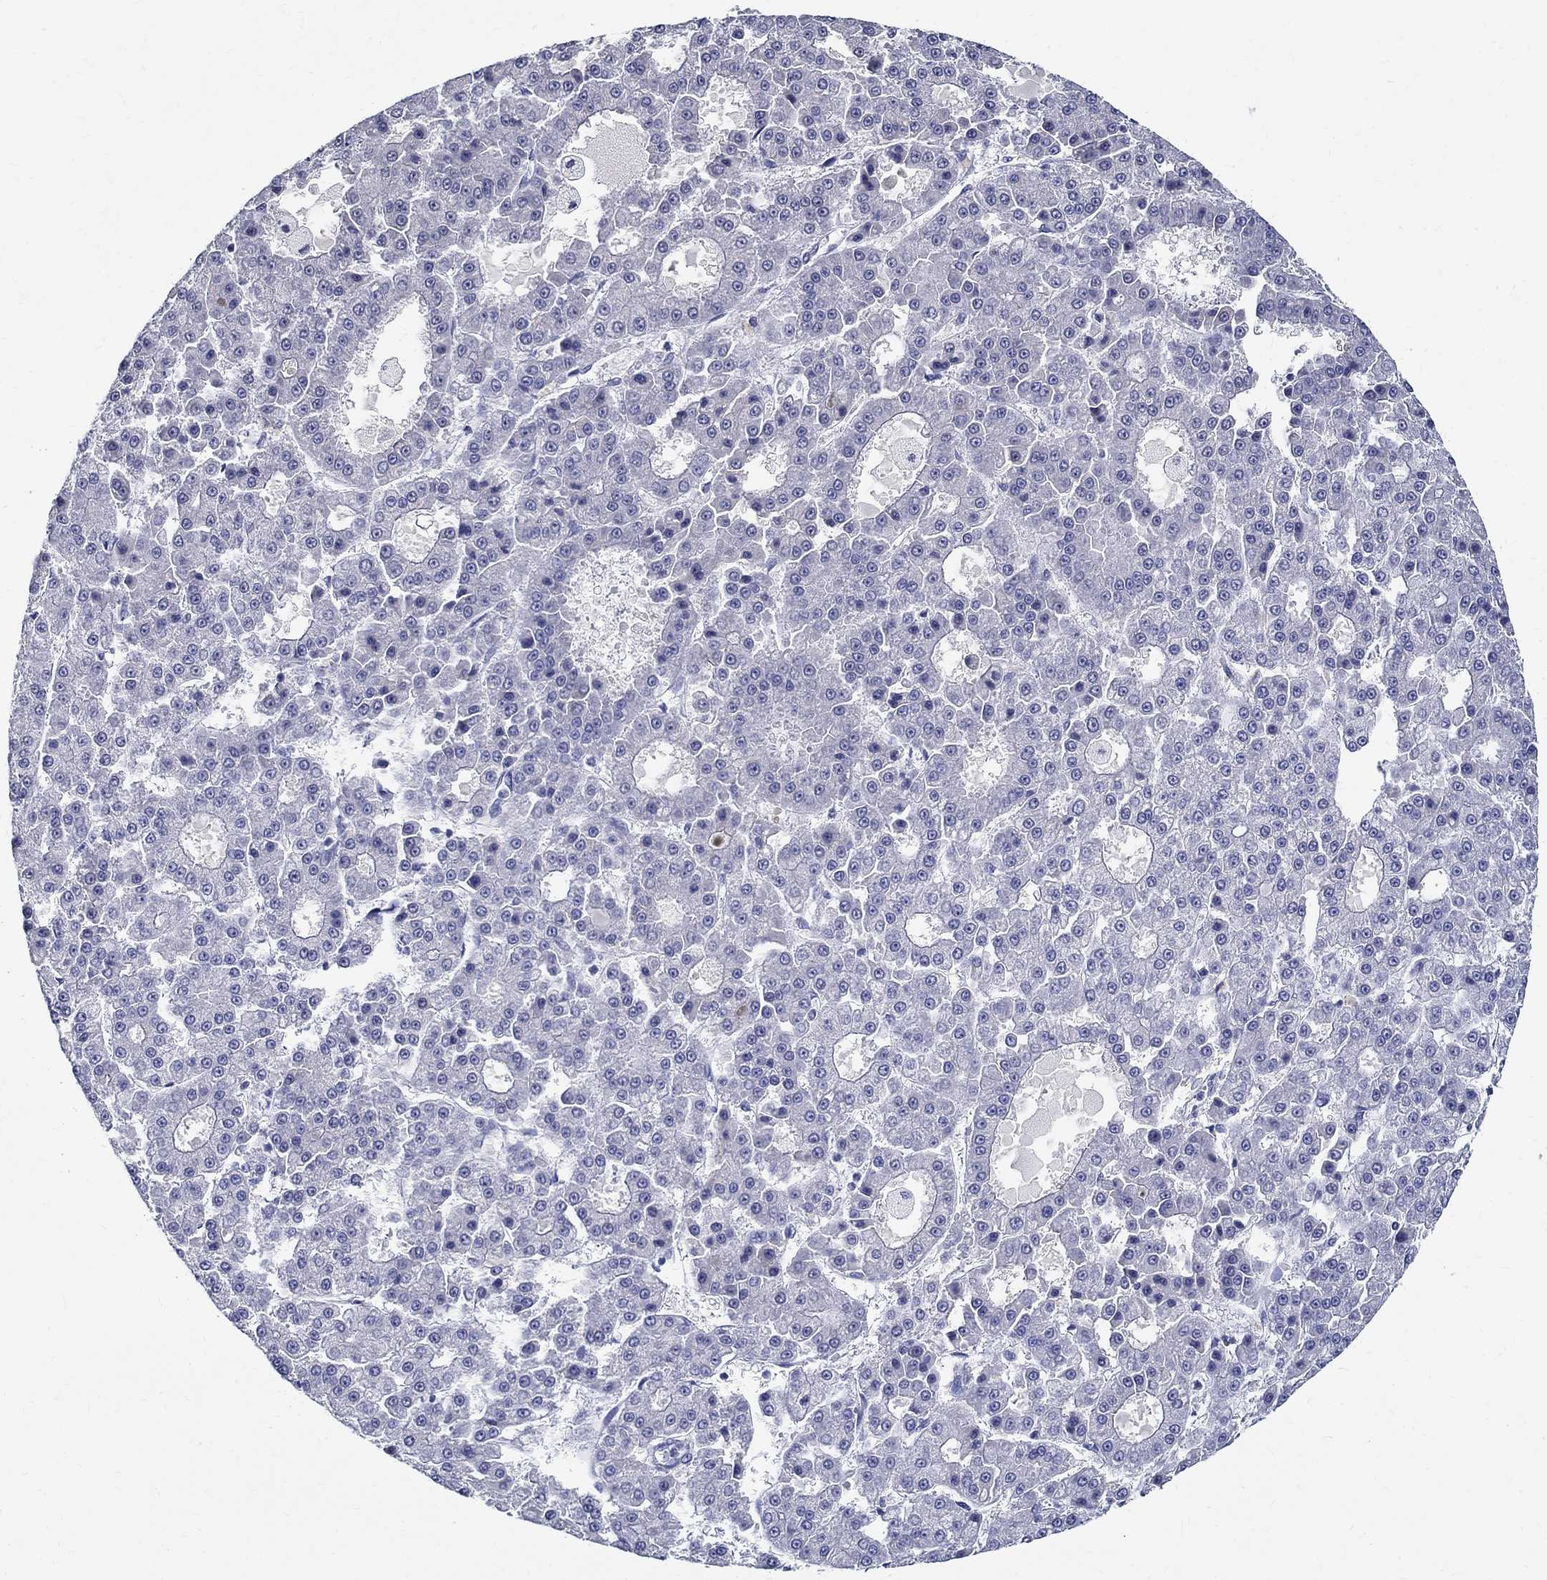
{"staining": {"intensity": "negative", "quantity": "none", "location": "none"}, "tissue": "liver cancer", "cell_type": "Tumor cells", "image_type": "cancer", "snomed": [{"axis": "morphology", "description": "Carcinoma, Hepatocellular, NOS"}, {"axis": "topography", "description": "Liver"}], "caption": "DAB immunohistochemical staining of liver cancer shows no significant staining in tumor cells.", "gene": "CETN1", "patient": {"sex": "male", "age": 70}}